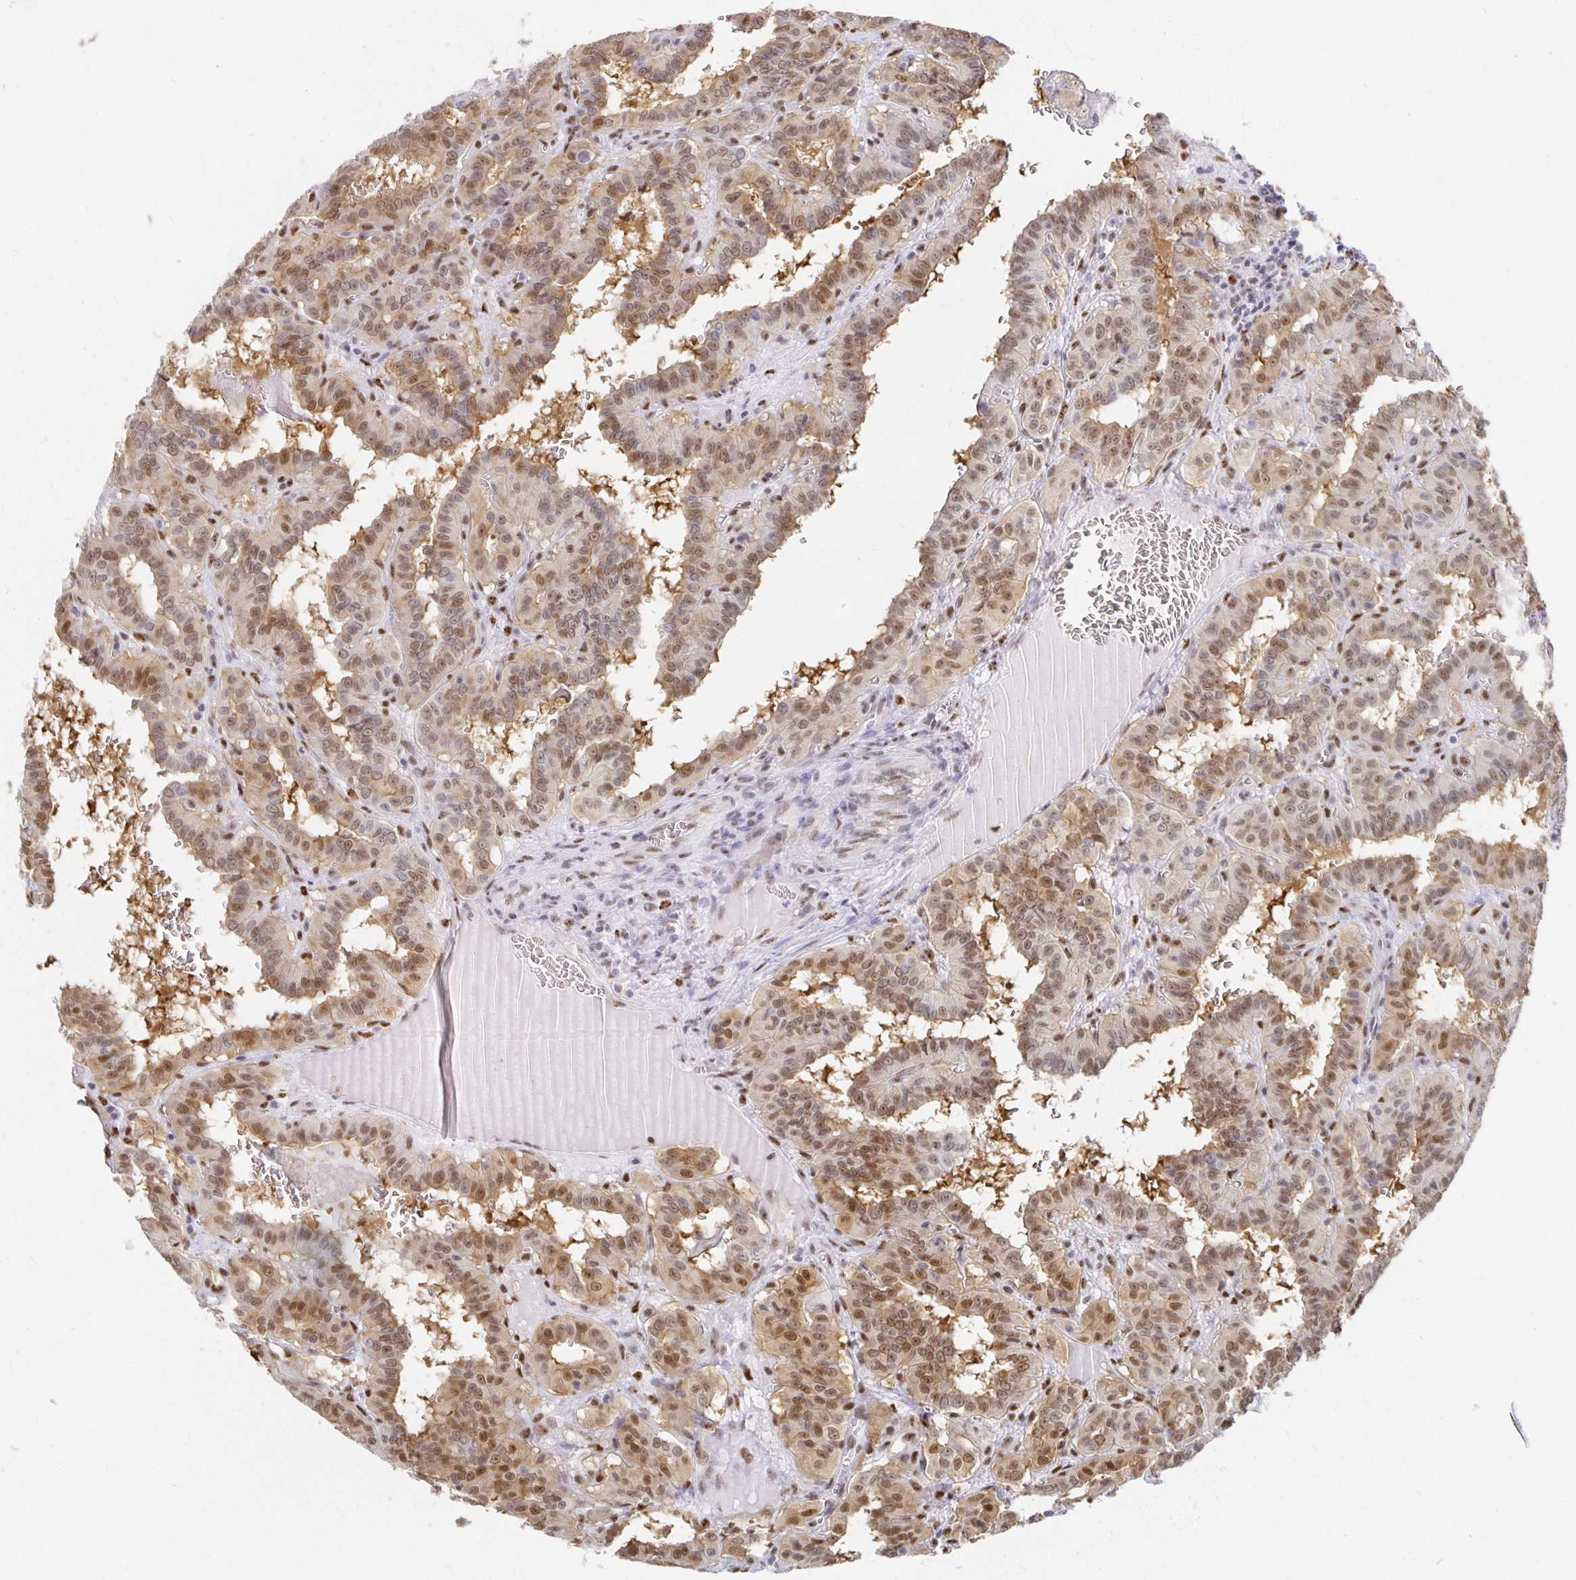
{"staining": {"intensity": "moderate", "quantity": ">75%", "location": "cytoplasmic/membranous,nuclear"}, "tissue": "thyroid cancer", "cell_type": "Tumor cells", "image_type": "cancer", "snomed": [{"axis": "morphology", "description": "Papillary adenocarcinoma, NOS"}, {"axis": "topography", "description": "Thyroid gland"}], "caption": "The histopathology image displays a brown stain indicating the presence of a protein in the cytoplasmic/membranous and nuclear of tumor cells in thyroid cancer (papillary adenocarcinoma).", "gene": "CLIC3", "patient": {"sex": "female", "age": 21}}